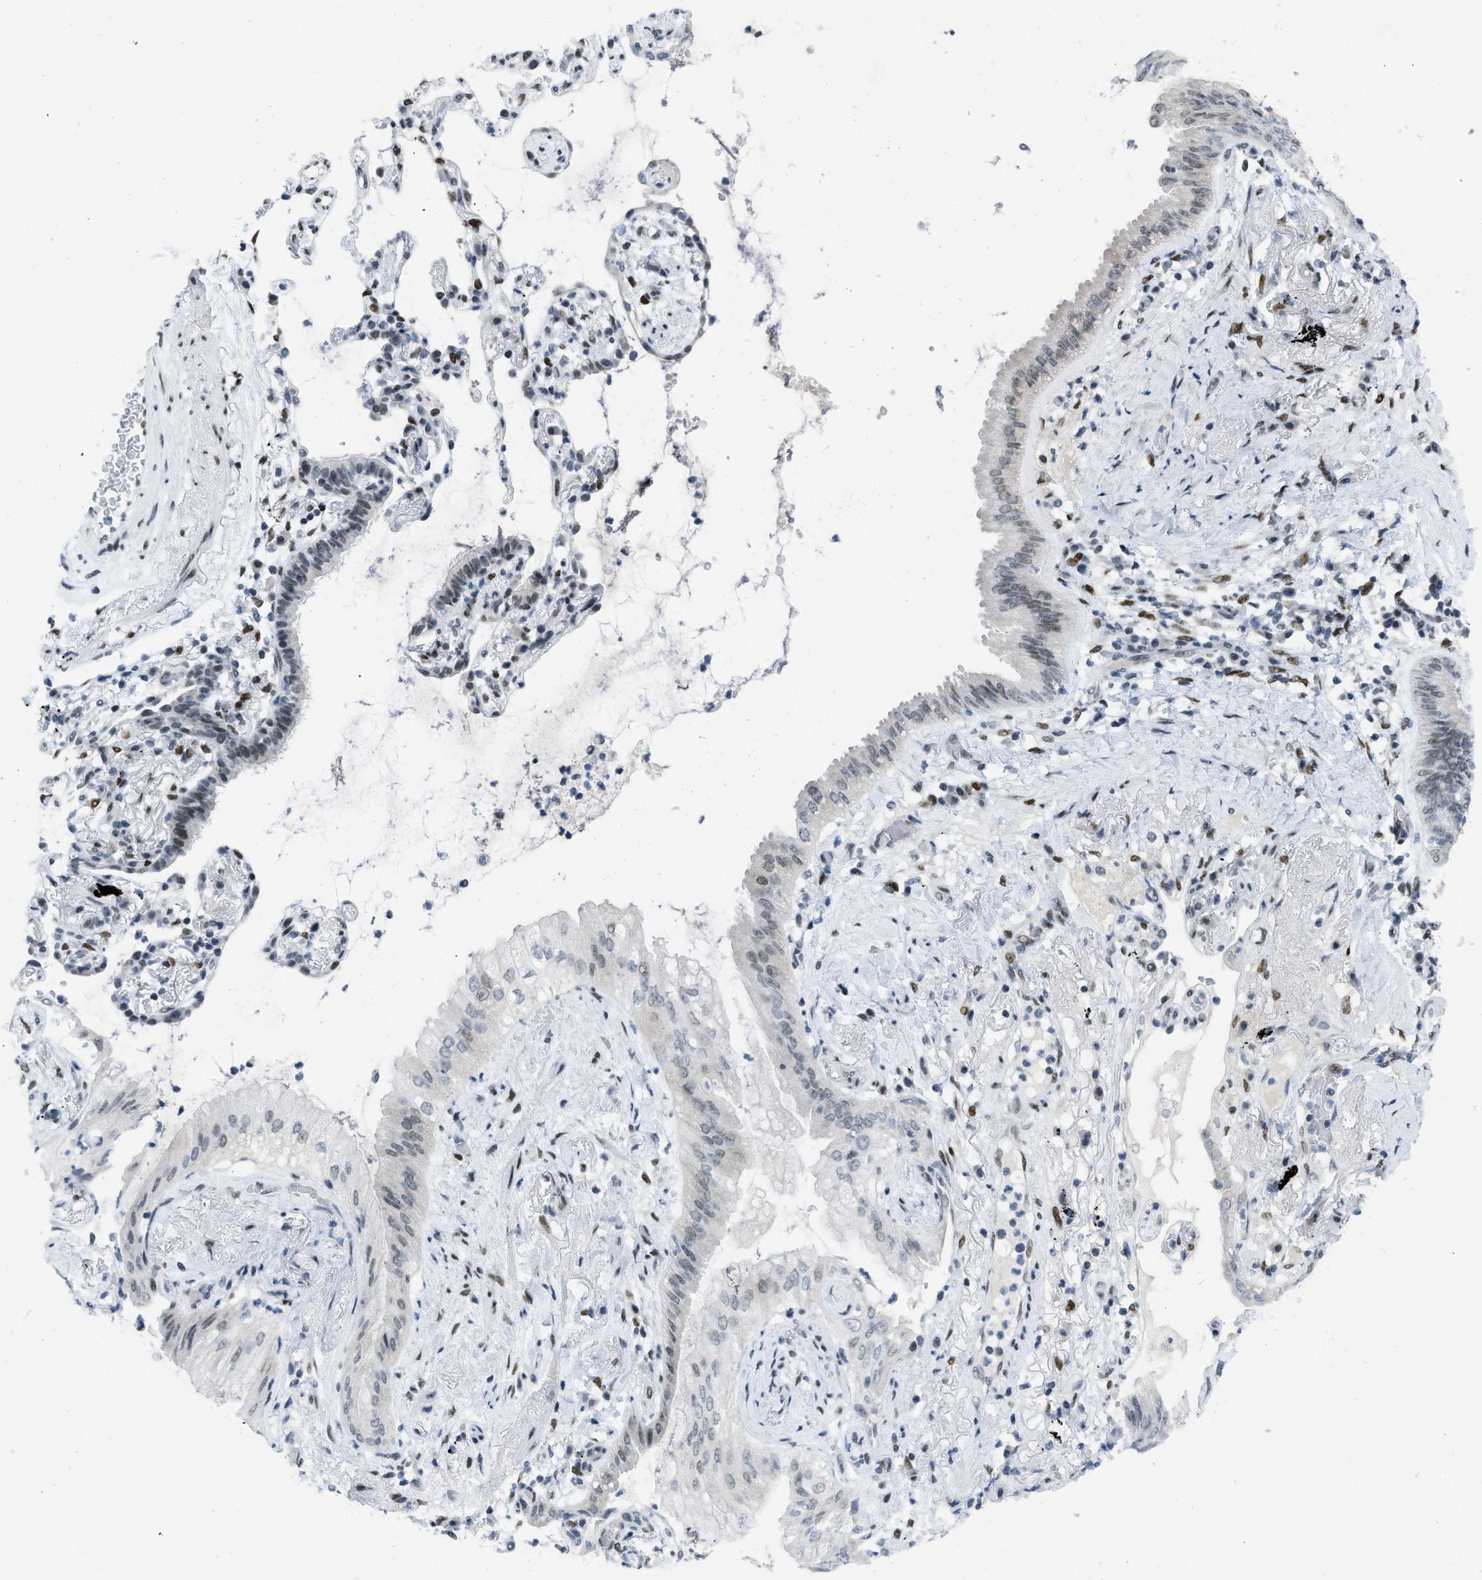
{"staining": {"intensity": "weak", "quantity": "<25%", "location": "nuclear"}, "tissue": "lung cancer", "cell_type": "Tumor cells", "image_type": "cancer", "snomed": [{"axis": "morphology", "description": "Normal tissue, NOS"}, {"axis": "morphology", "description": "Adenocarcinoma, NOS"}, {"axis": "topography", "description": "Bronchus"}, {"axis": "topography", "description": "Lung"}], "caption": "DAB immunohistochemical staining of lung cancer shows no significant staining in tumor cells.", "gene": "PBX1", "patient": {"sex": "female", "age": 70}}